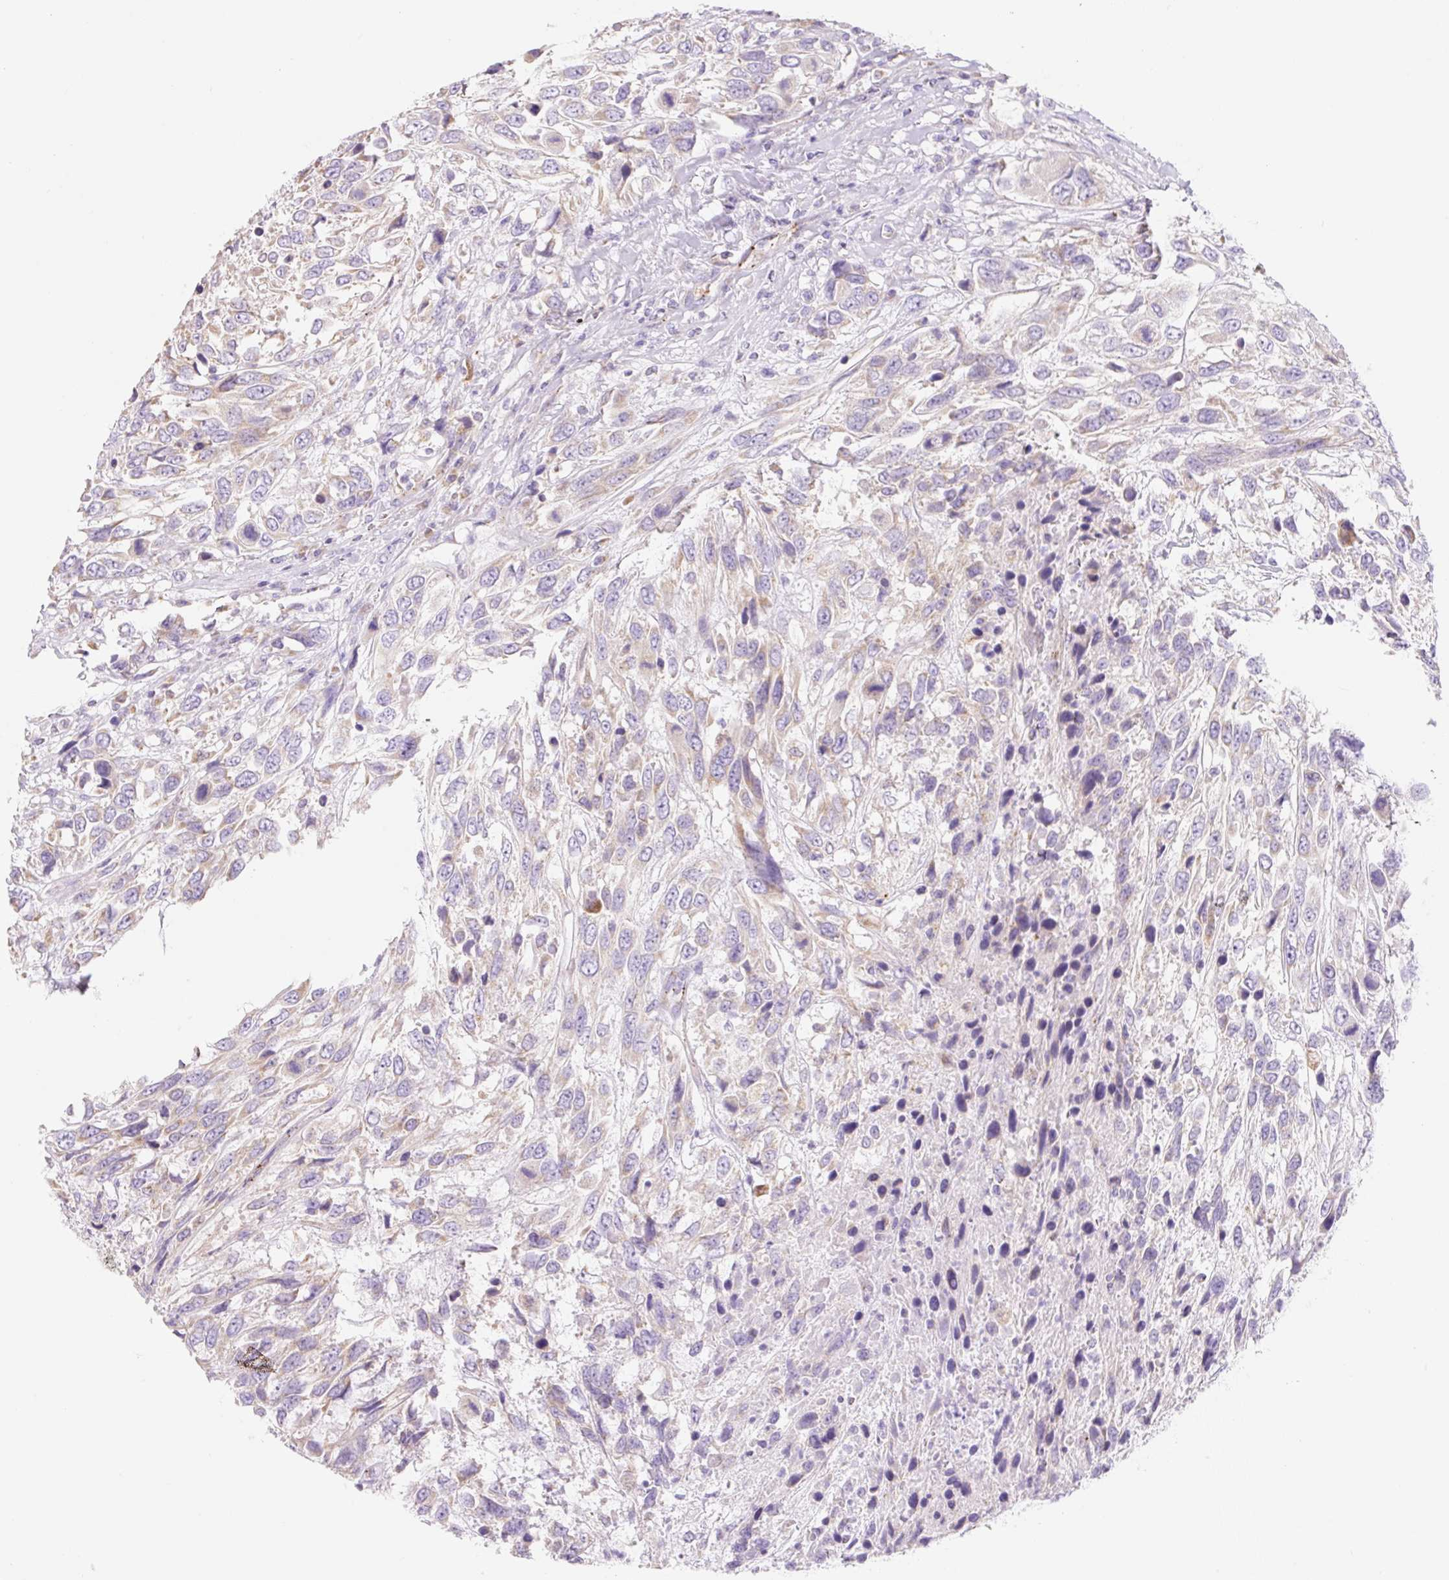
{"staining": {"intensity": "weak", "quantity": "<25%", "location": "cytoplasmic/membranous"}, "tissue": "urothelial cancer", "cell_type": "Tumor cells", "image_type": "cancer", "snomed": [{"axis": "morphology", "description": "Urothelial carcinoma, High grade"}, {"axis": "topography", "description": "Urinary bladder"}], "caption": "This is a micrograph of immunohistochemistry (IHC) staining of urothelial cancer, which shows no expression in tumor cells.", "gene": "CLEC3A", "patient": {"sex": "female", "age": 70}}